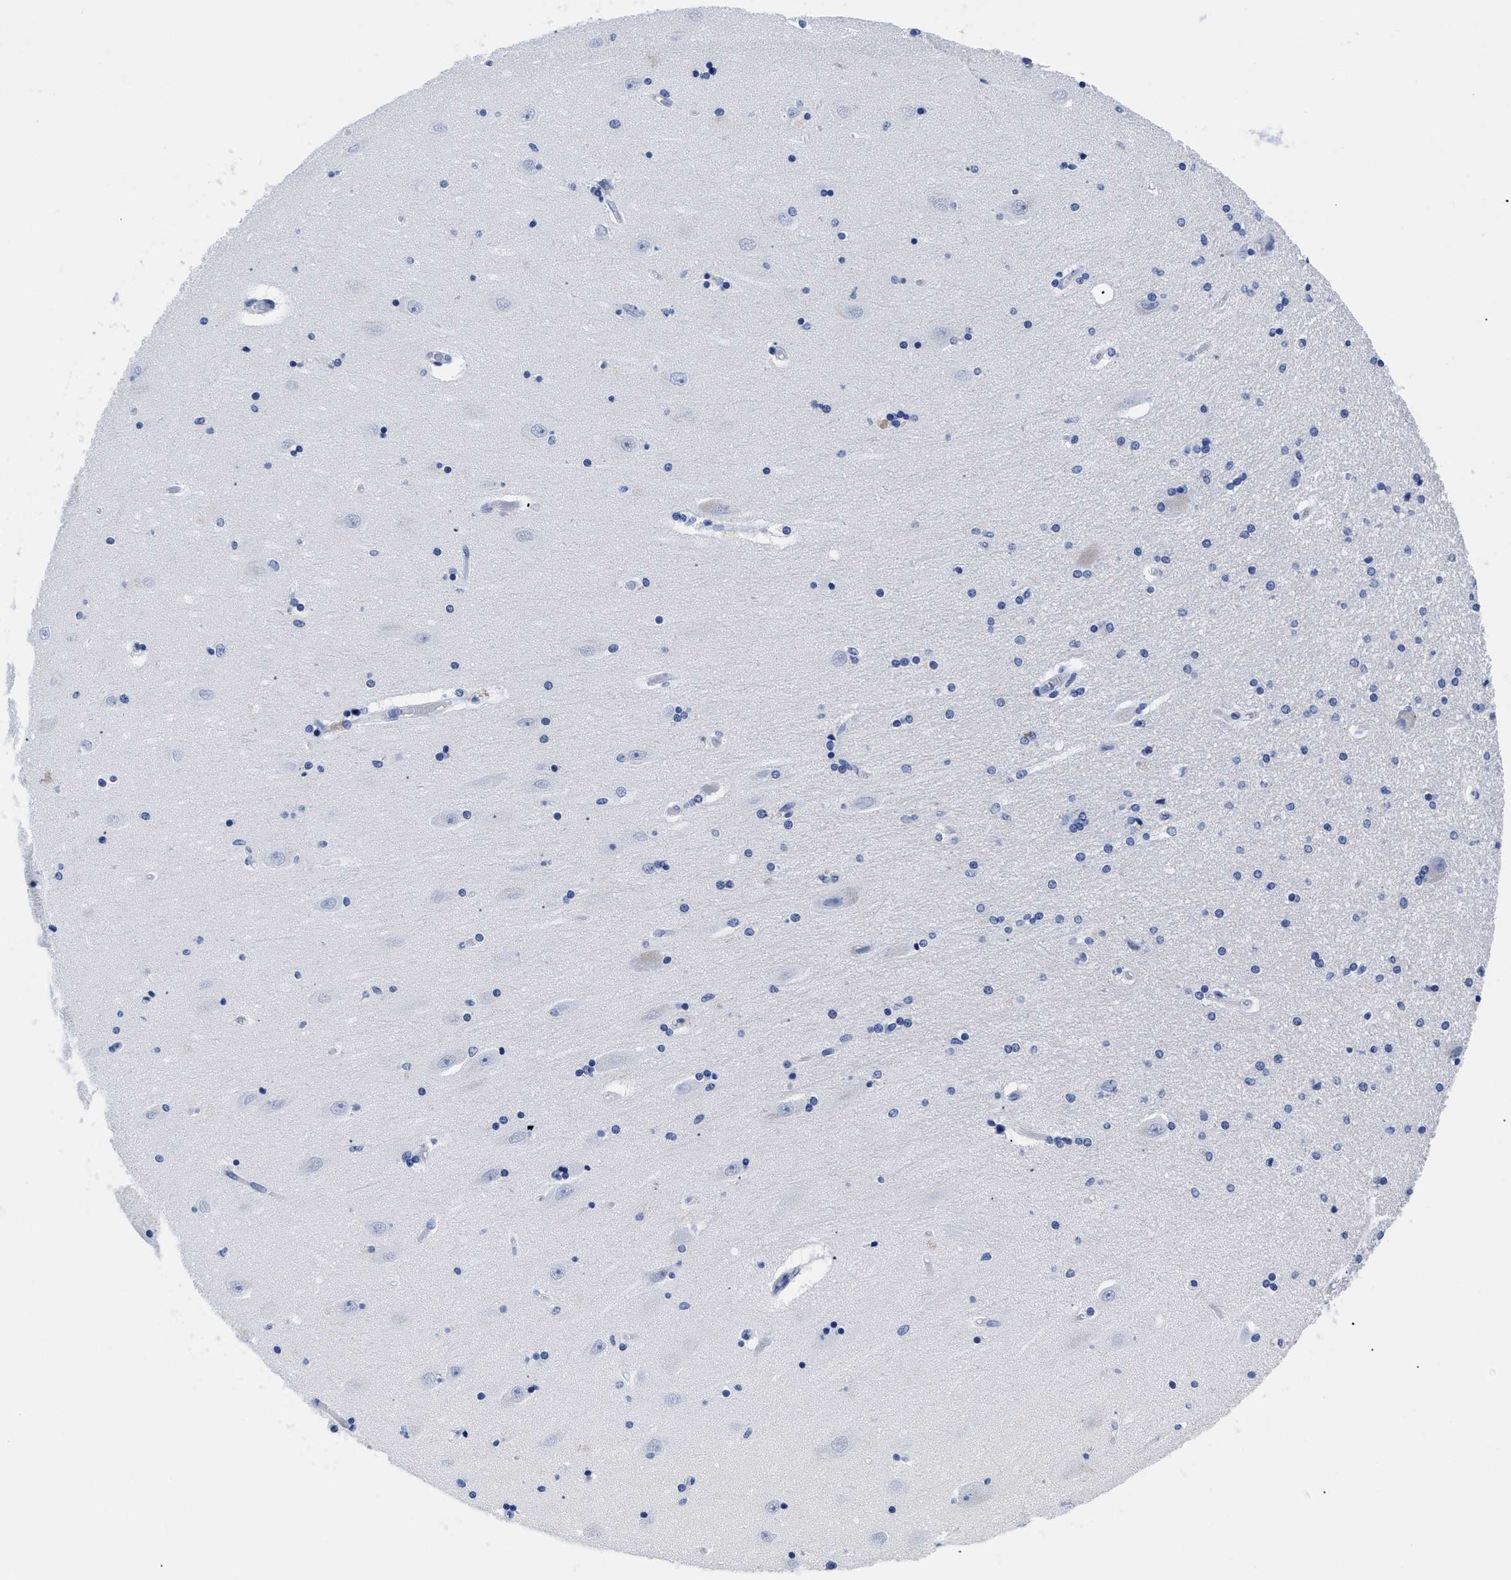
{"staining": {"intensity": "negative", "quantity": "none", "location": "none"}, "tissue": "hippocampus", "cell_type": "Glial cells", "image_type": "normal", "snomed": [{"axis": "morphology", "description": "Normal tissue, NOS"}, {"axis": "topography", "description": "Hippocampus"}], "caption": "A high-resolution photomicrograph shows IHC staining of unremarkable hippocampus, which reveals no significant positivity in glial cells.", "gene": "TREML1", "patient": {"sex": "female", "age": 54}}